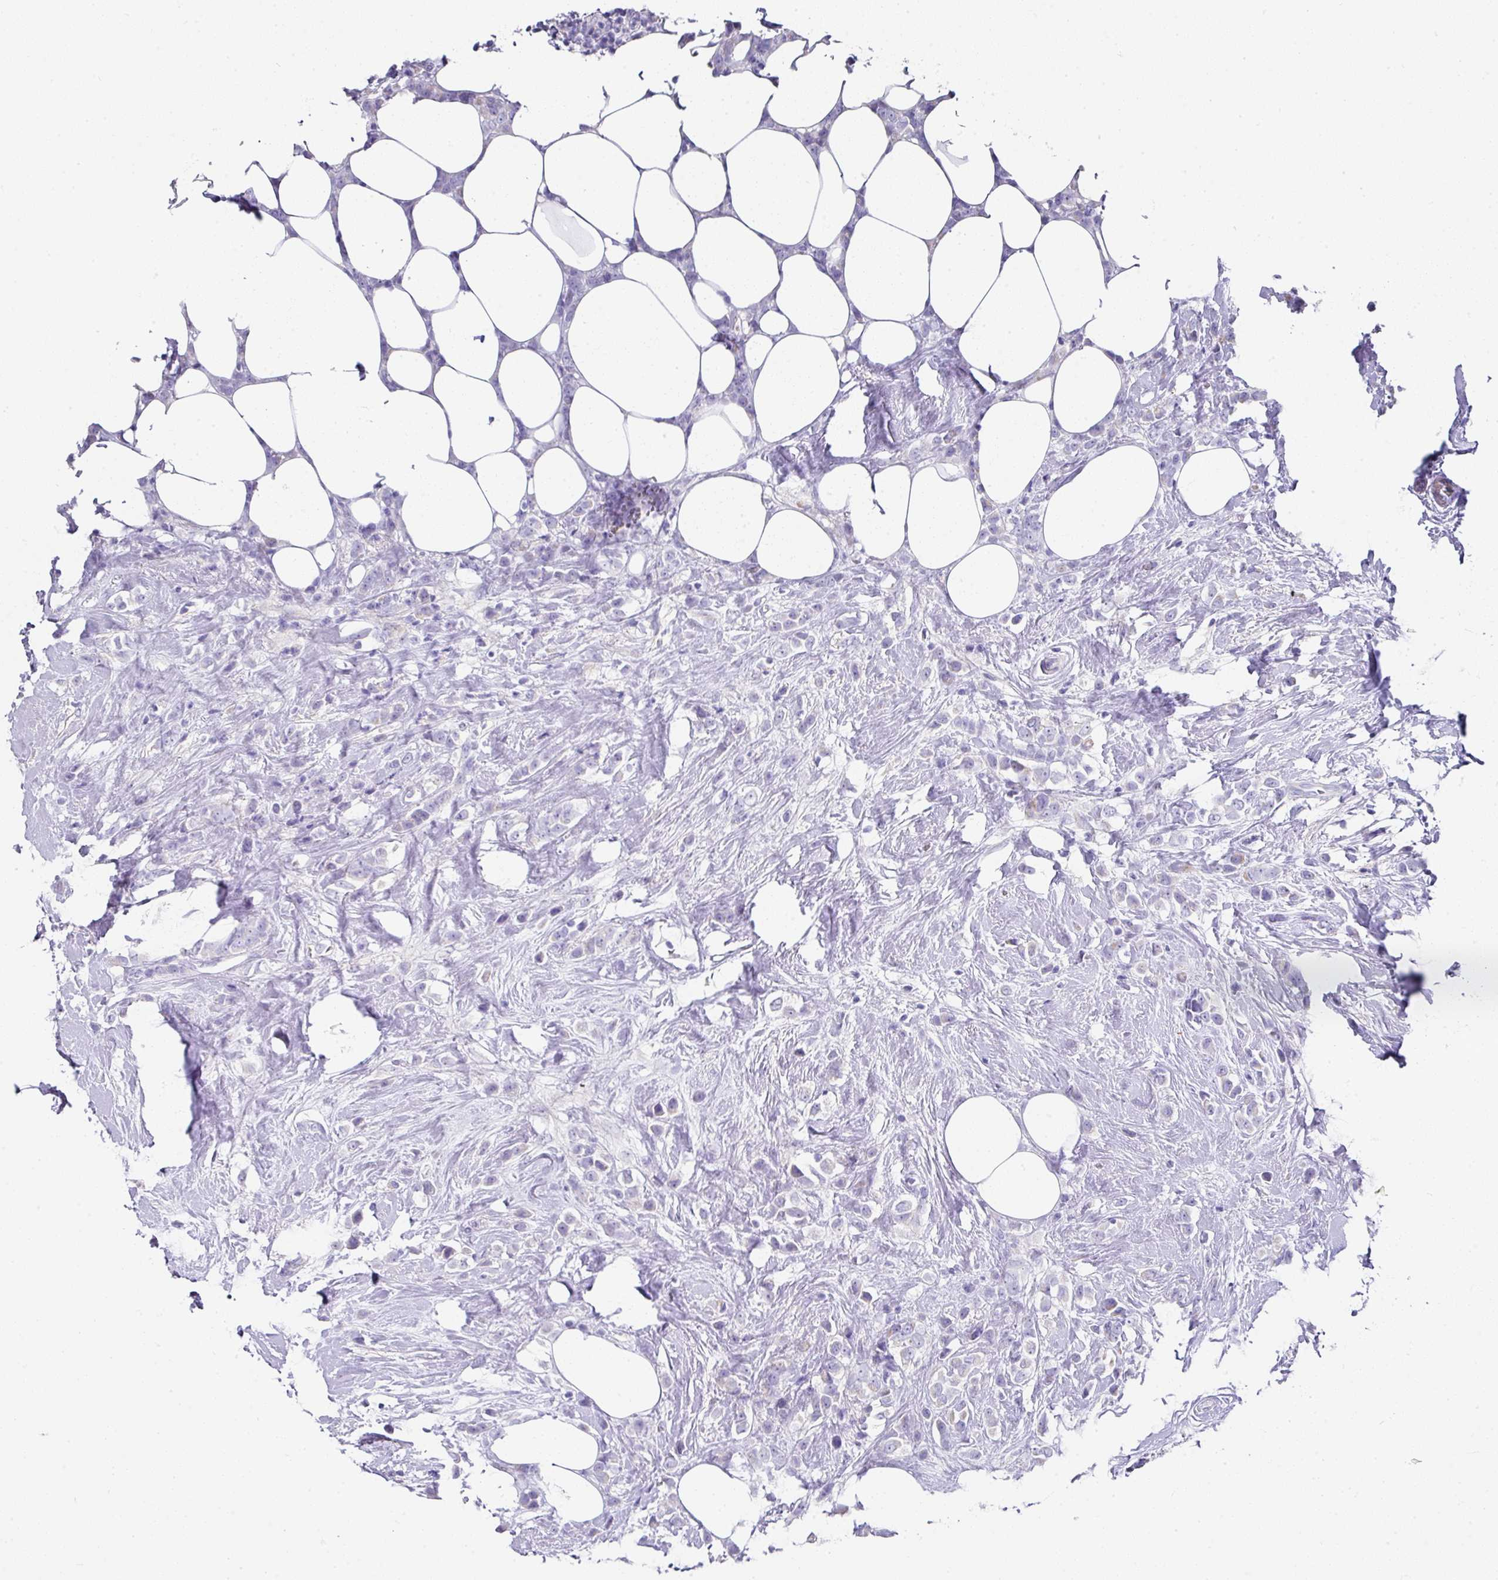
{"staining": {"intensity": "negative", "quantity": "none", "location": "none"}, "tissue": "breast cancer", "cell_type": "Tumor cells", "image_type": "cancer", "snomed": [{"axis": "morphology", "description": "Duct carcinoma"}, {"axis": "topography", "description": "Breast"}], "caption": "Tumor cells are negative for brown protein staining in breast cancer. The staining is performed using DAB (3,3'-diaminobenzidine) brown chromogen with nuclei counter-stained in using hematoxylin.", "gene": "TARM1", "patient": {"sex": "female", "age": 80}}